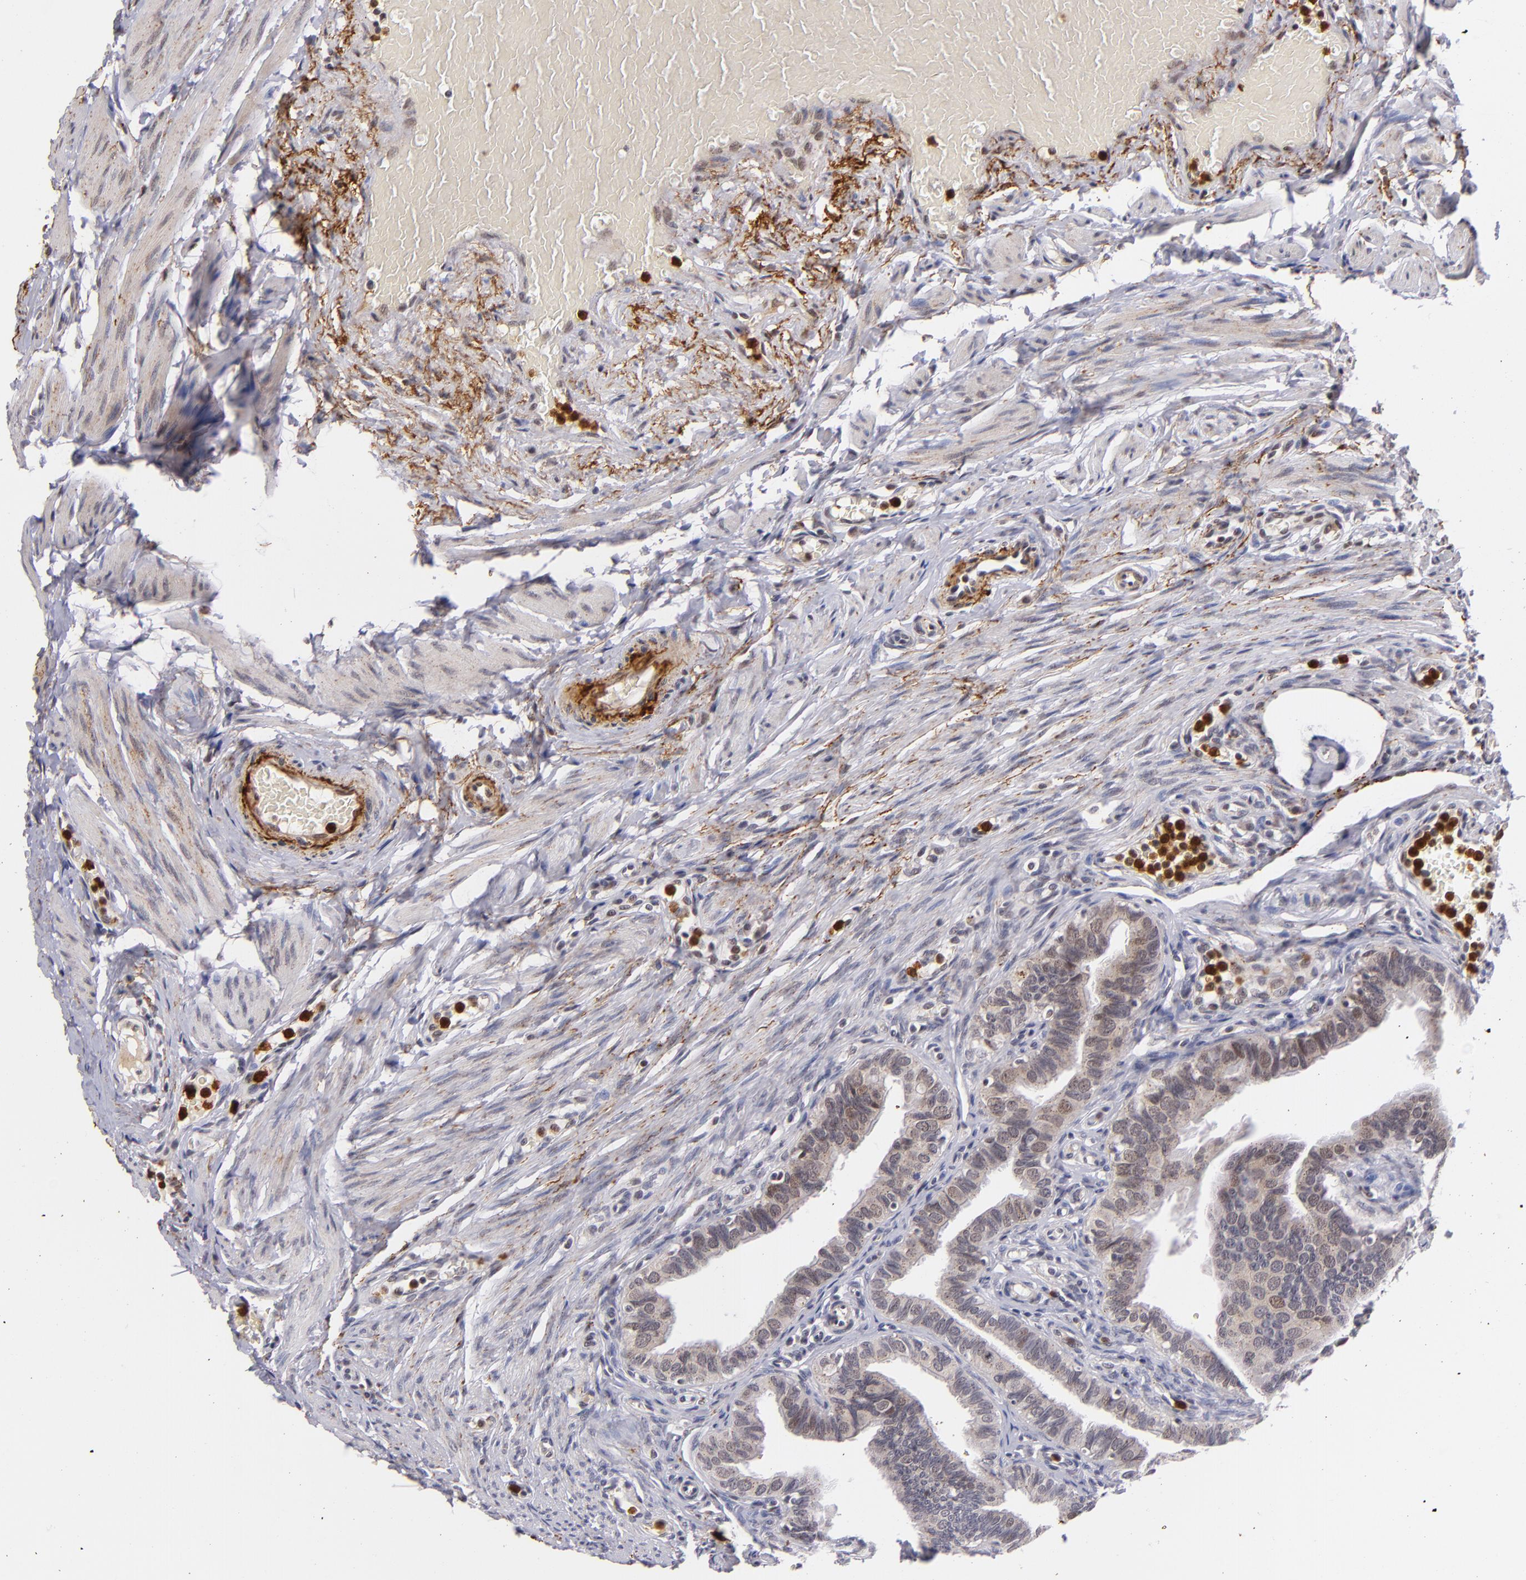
{"staining": {"intensity": "moderate", "quantity": "25%-75%", "location": "nuclear"}, "tissue": "fallopian tube", "cell_type": "Glandular cells", "image_type": "normal", "snomed": [{"axis": "morphology", "description": "Normal tissue, NOS"}, {"axis": "topography", "description": "Fallopian tube"}, {"axis": "topography", "description": "Ovary"}], "caption": "The micrograph shows immunohistochemical staining of unremarkable fallopian tube. There is moderate nuclear staining is present in approximately 25%-75% of glandular cells.", "gene": "RXRG", "patient": {"sex": "female", "age": 51}}